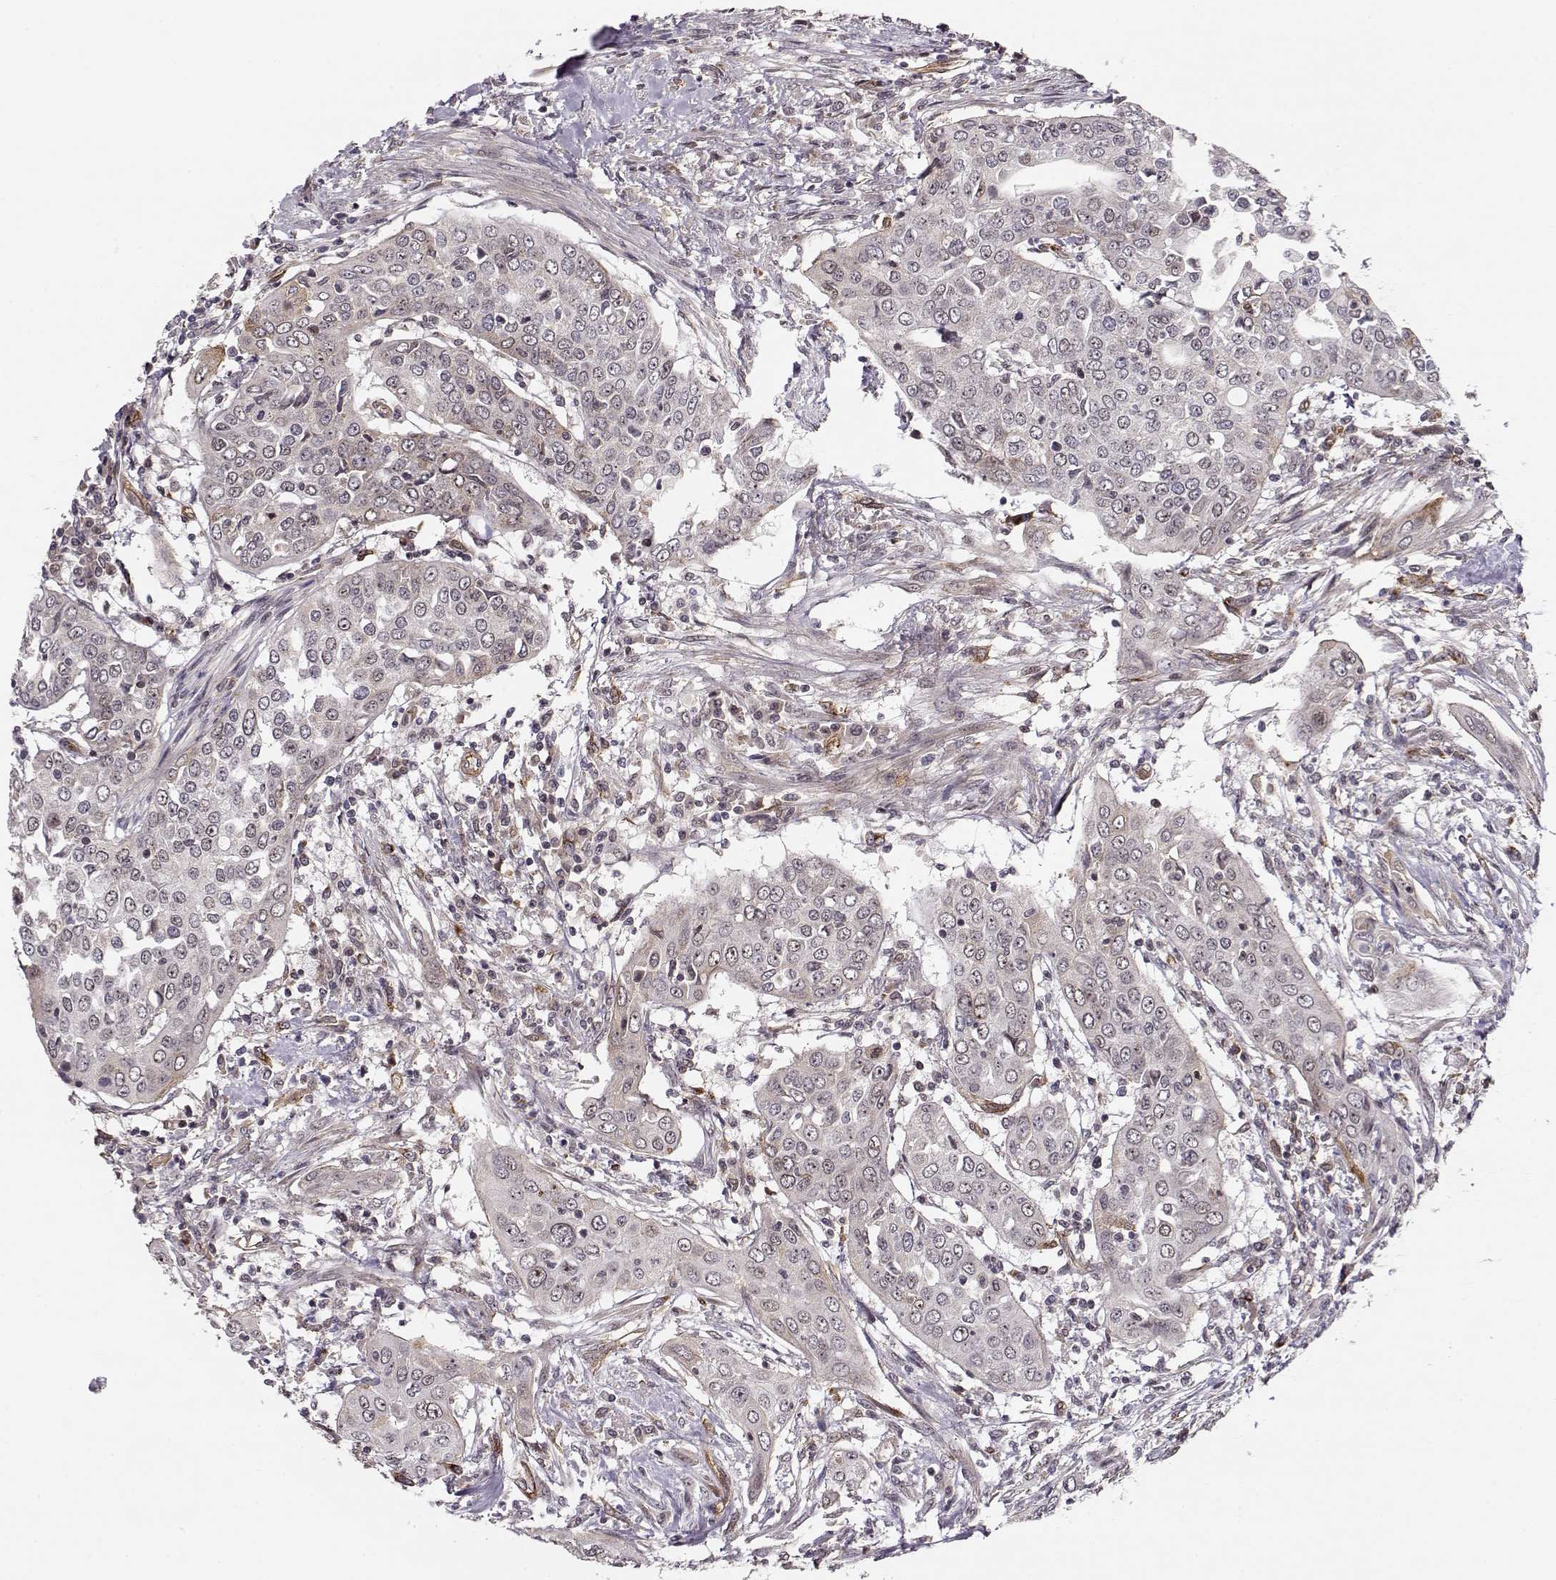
{"staining": {"intensity": "negative", "quantity": "none", "location": "none"}, "tissue": "urothelial cancer", "cell_type": "Tumor cells", "image_type": "cancer", "snomed": [{"axis": "morphology", "description": "Urothelial carcinoma, High grade"}, {"axis": "topography", "description": "Urinary bladder"}], "caption": "An immunohistochemistry histopathology image of urothelial cancer is shown. There is no staining in tumor cells of urothelial cancer. Brightfield microscopy of IHC stained with DAB (brown) and hematoxylin (blue), captured at high magnification.", "gene": "CIR1", "patient": {"sex": "male", "age": 82}}